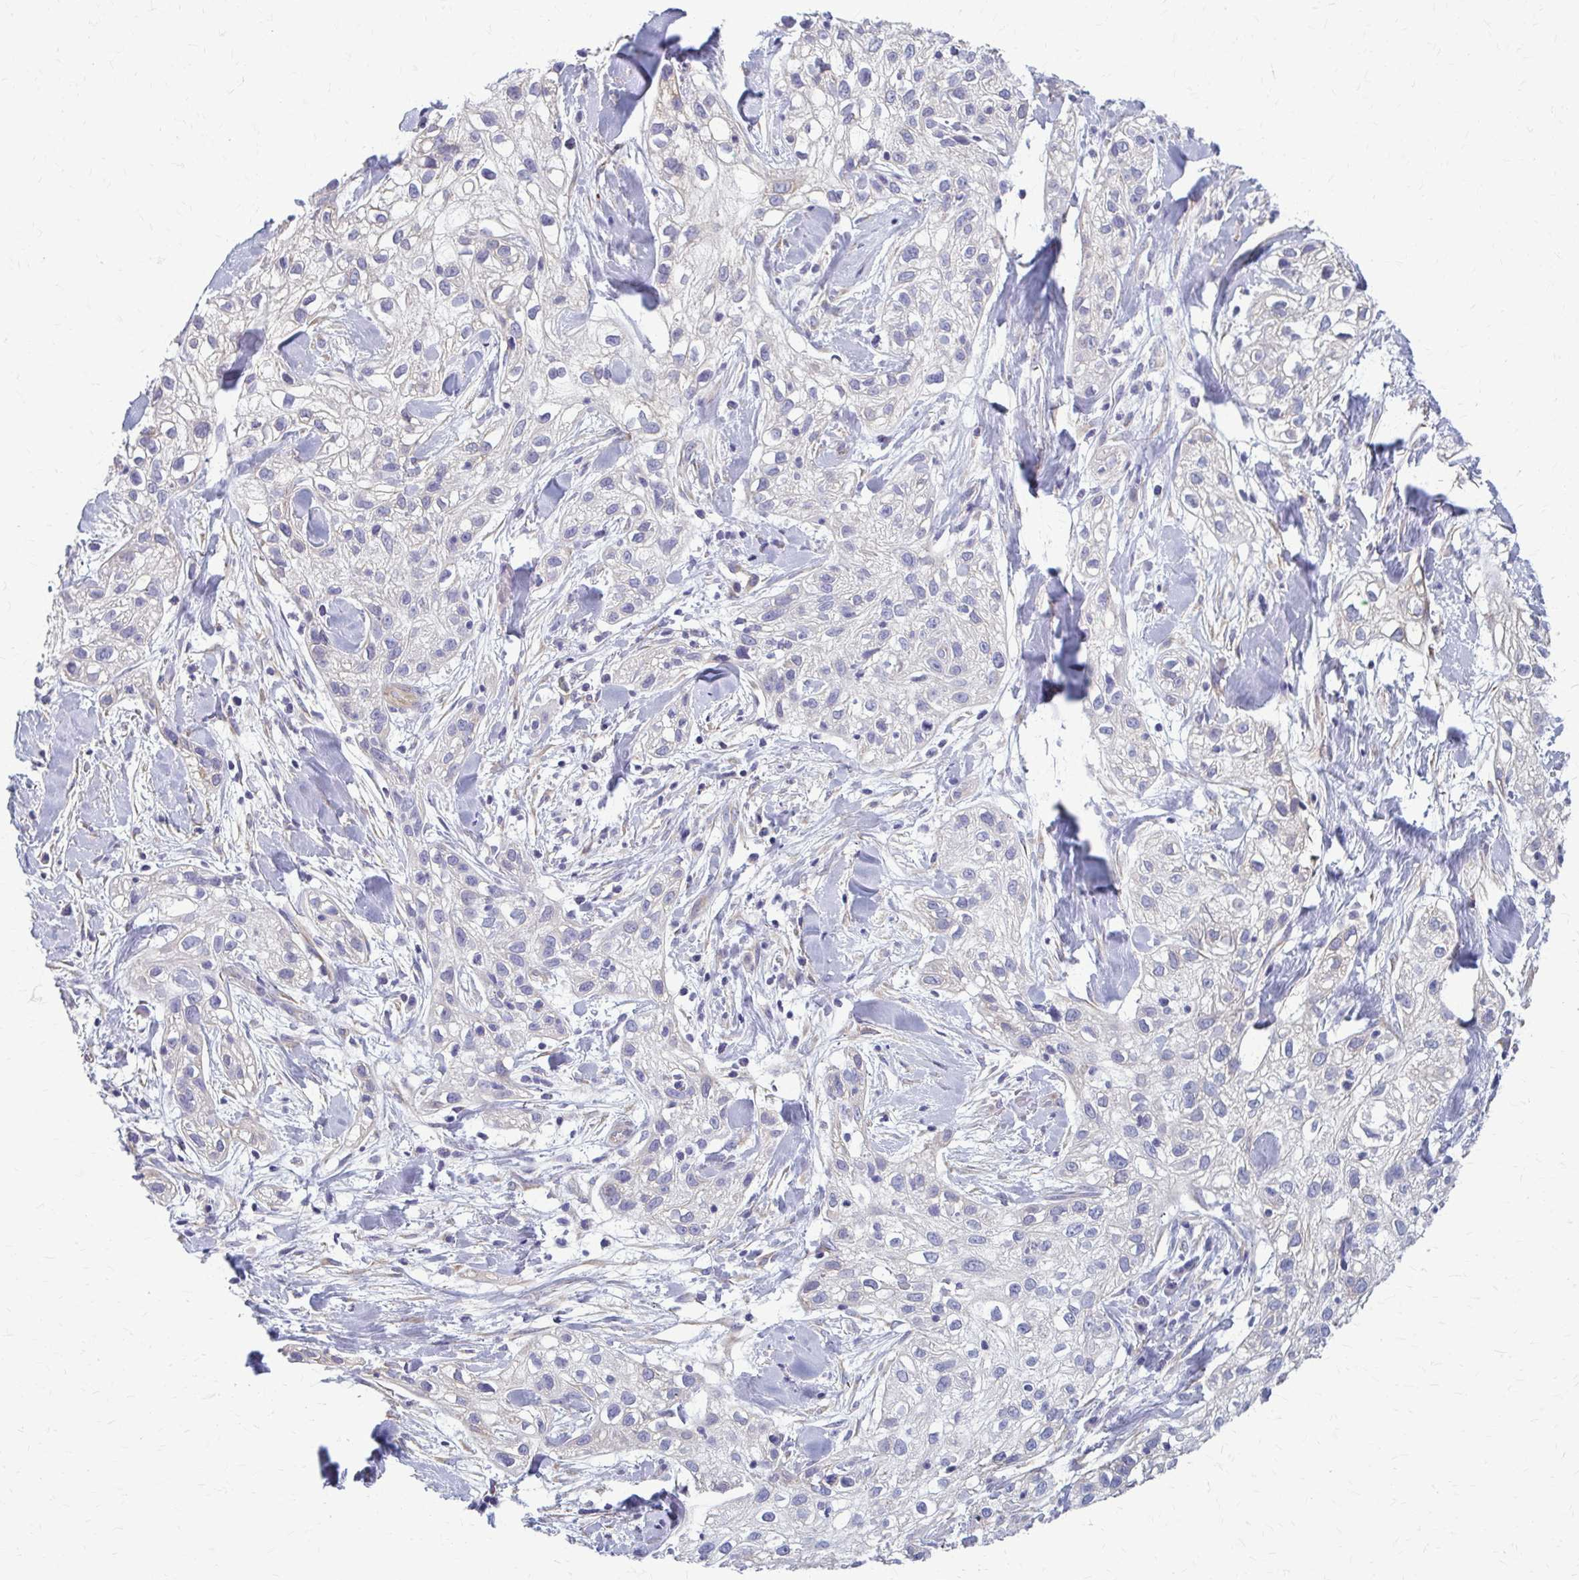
{"staining": {"intensity": "negative", "quantity": "none", "location": "none"}, "tissue": "skin cancer", "cell_type": "Tumor cells", "image_type": "cancer", "snomed": [{"axis": "morphology", "description": "Squamous cell carcinoma, NOS"}, {"axis": "topography", "description": "Skin"}], "caption": "A high-resolution histopathology image shows immunohistochemistry staining of skin cancer (squamous cell carcinoma), which reveals no significant staining in tumor cells.", "gene": "DEPP1", "patient": {"sex": "male", "age": 82}}